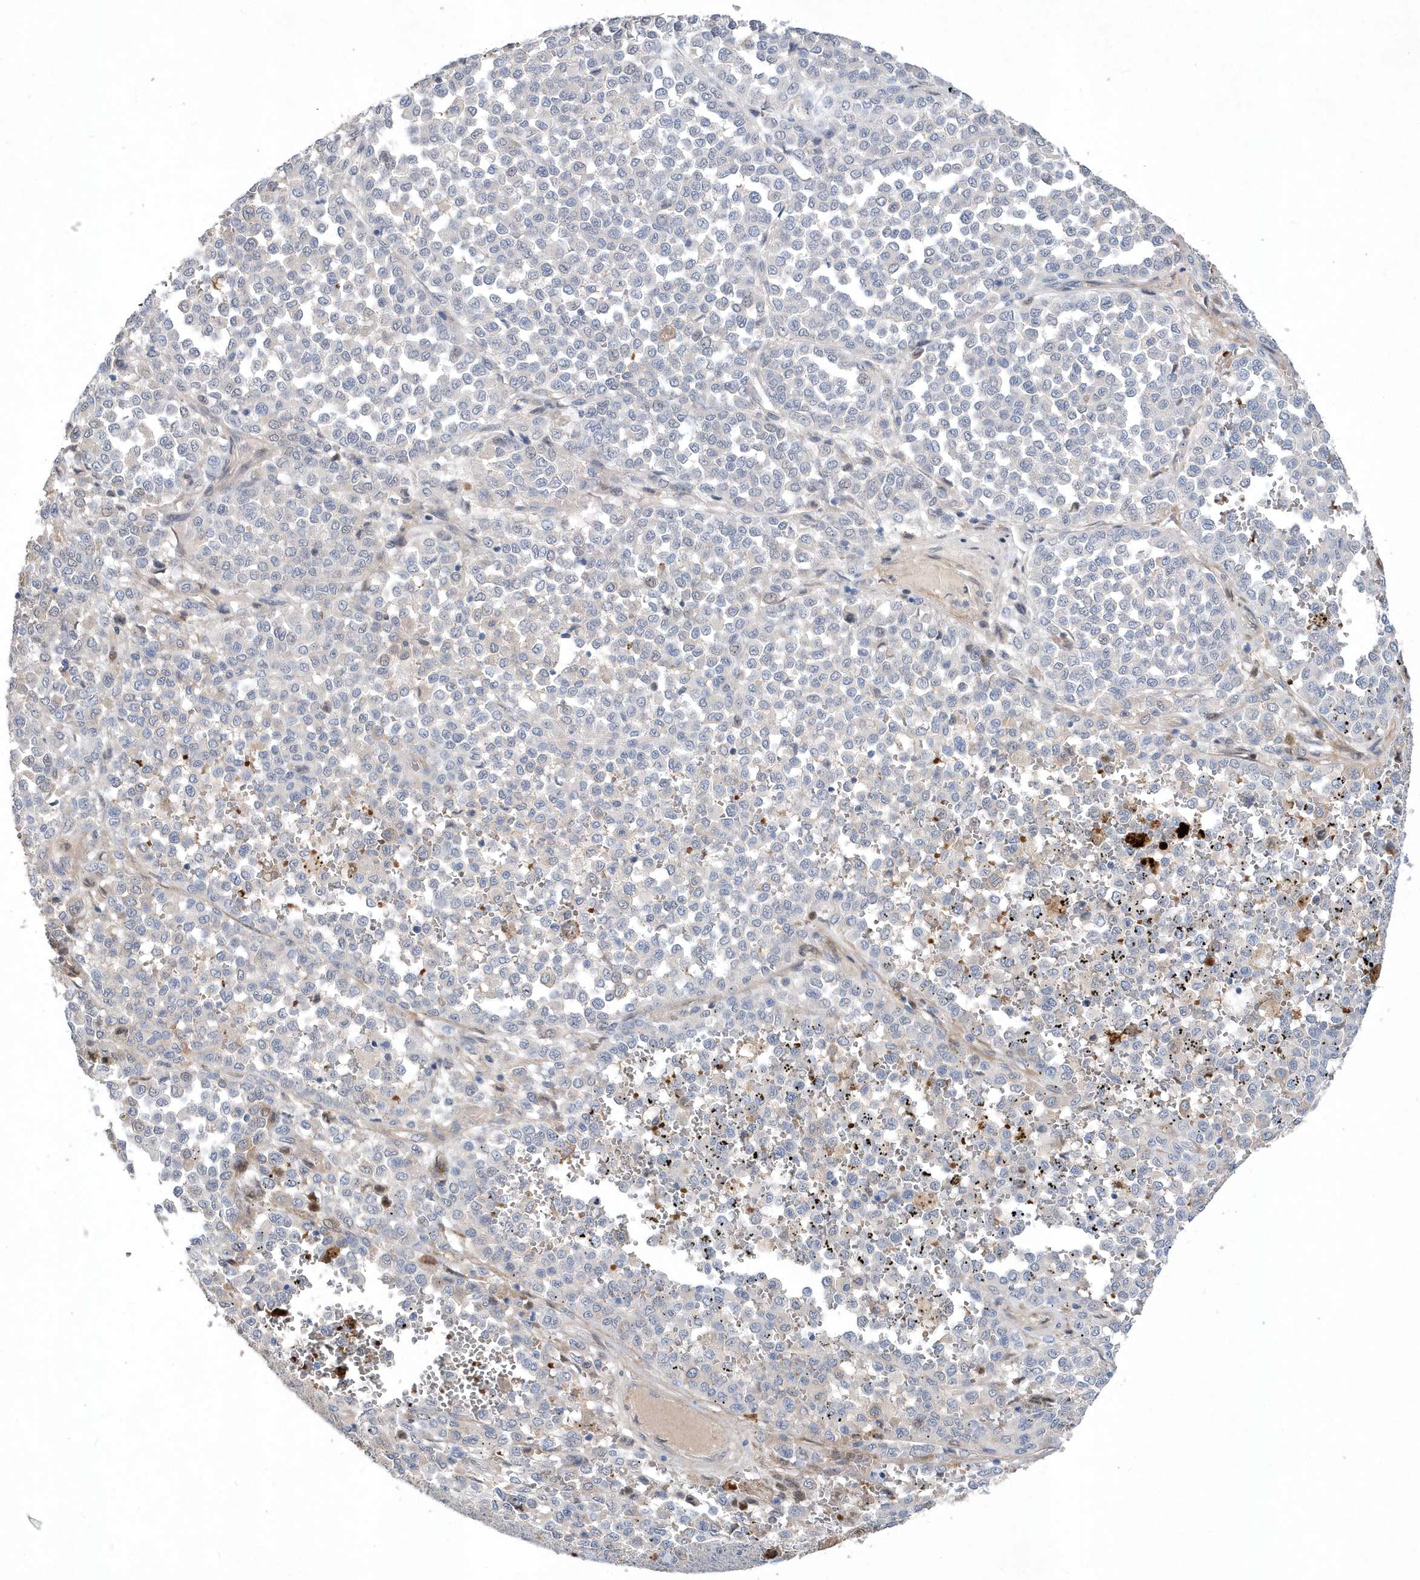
{"staining": {"intensity": "negative", "quantity": "none", "location": "none"}, "tissue": "melanoma", "cell_type": "Tumor cells", "image_type": "cancer", "snomed": [{"axis": "morphology", "description": "Malignant melanoma, Metastatic site"}, {"axis": "topography", "description": "Pancreas"}], "caption": "Immunohistochemical staining of human melanoma reveals no significant staining in tumor cells. The staining is performed using DAB brown chromogen with nuclei counter-stained in using hematoxylin.", "gene": "ZNF875", "patient": {"sex": "female", "age": 30}}